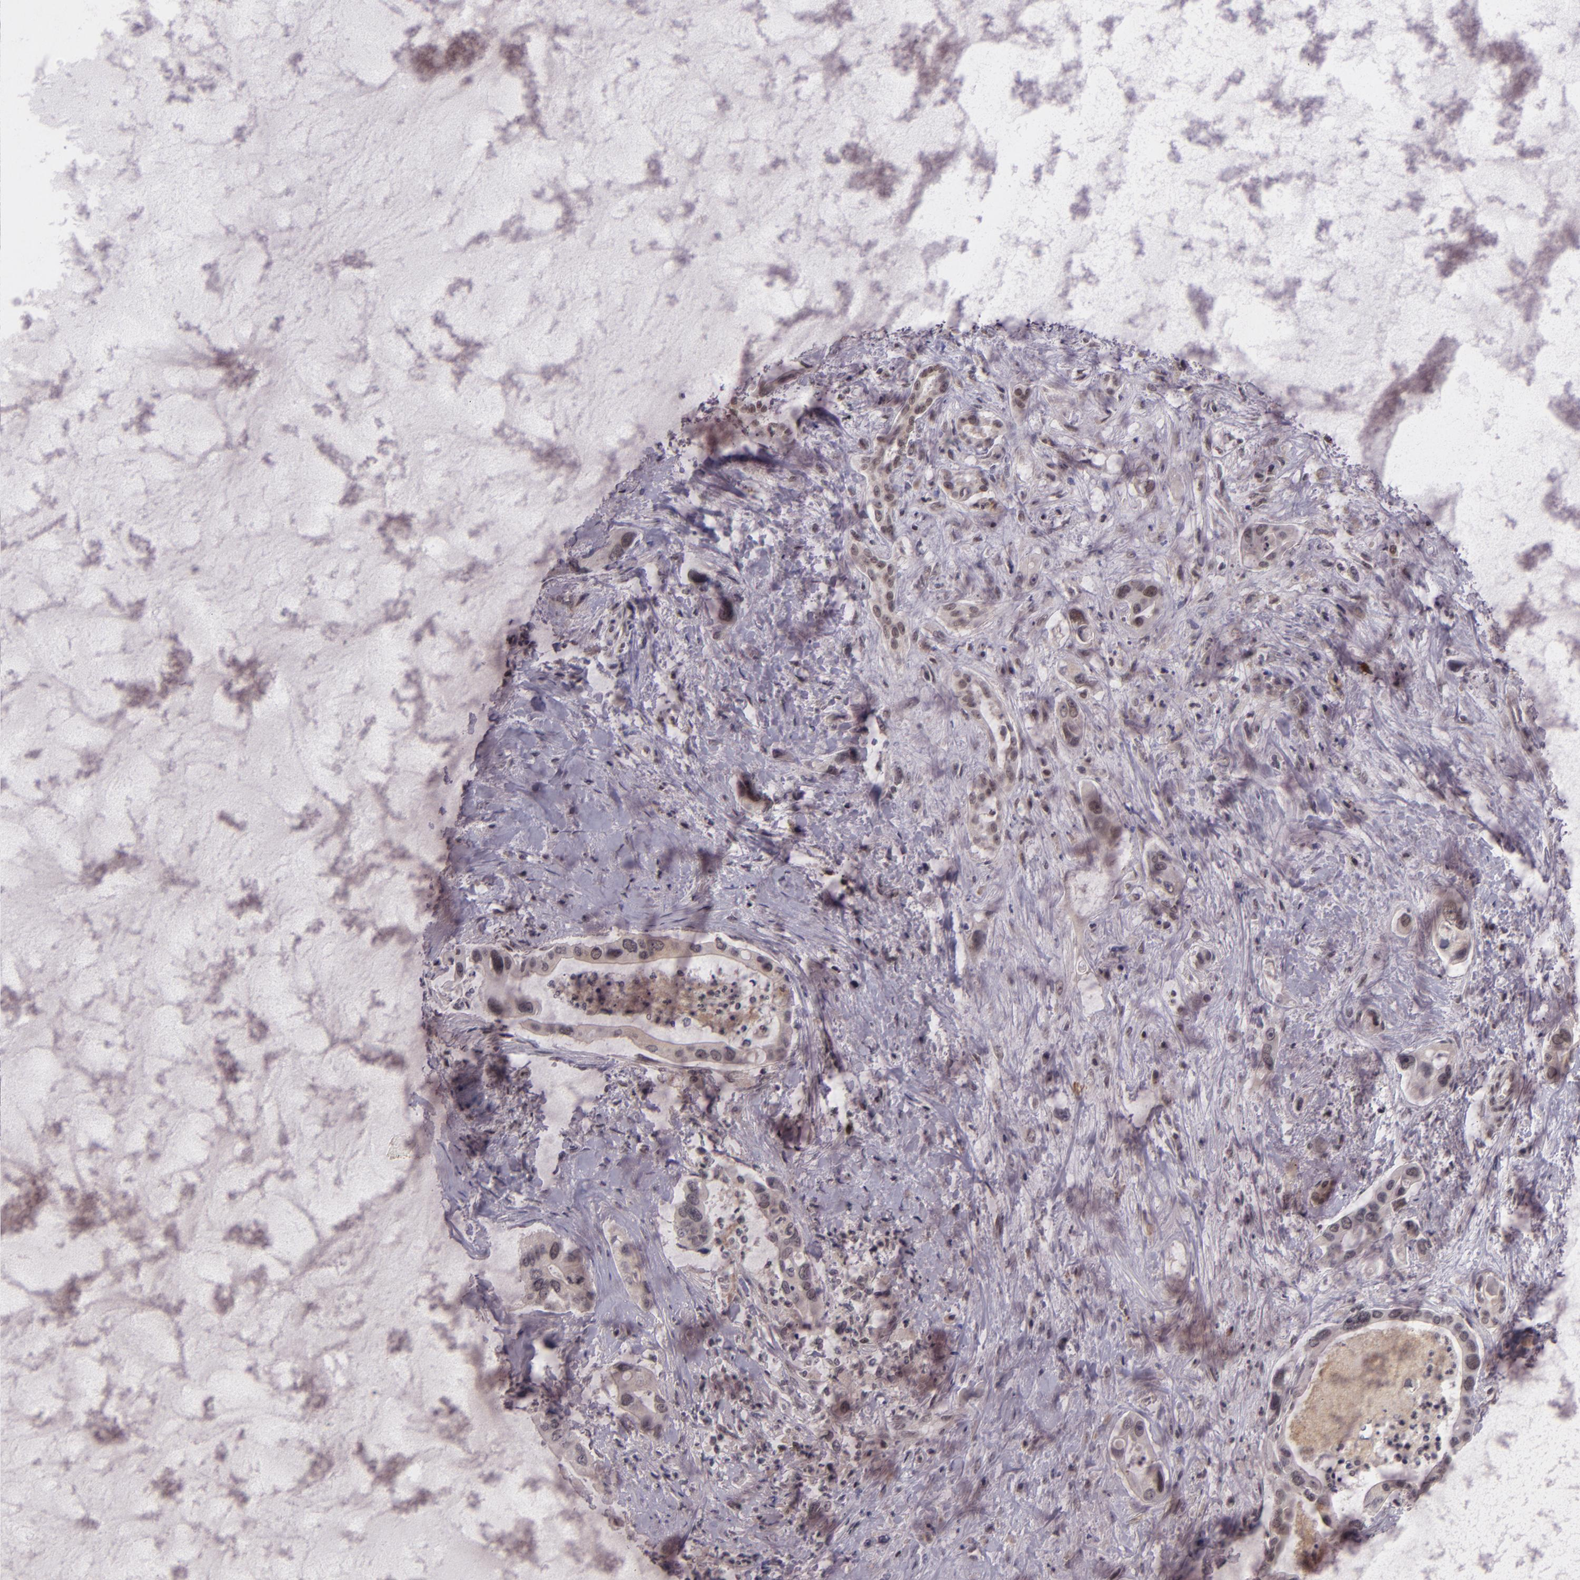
{"staining": {"intensity": "moderate", "quantity": ">75%", "location": "nuclear"}, "tissue": "liver cancer", "cell_type": "Tumor cells", "image_type": "cancer", "snomed": [{"axis": "morphology", "description": "Cholangiocarcinoma"}, {"axis": "topography", "description": "Liver"}], "caption": "Immunohistochemistry micrograph of neoplastic tissue: human liver cancer stained using immunohistochemistry (IHC) demonstrates medium levels of moderate protein expression localized specifically in the nuclear of tumor cells, appearing as a nuclear brown color.", "gene": "ZFX", "patient": {"sex": "female", "age": 65}}